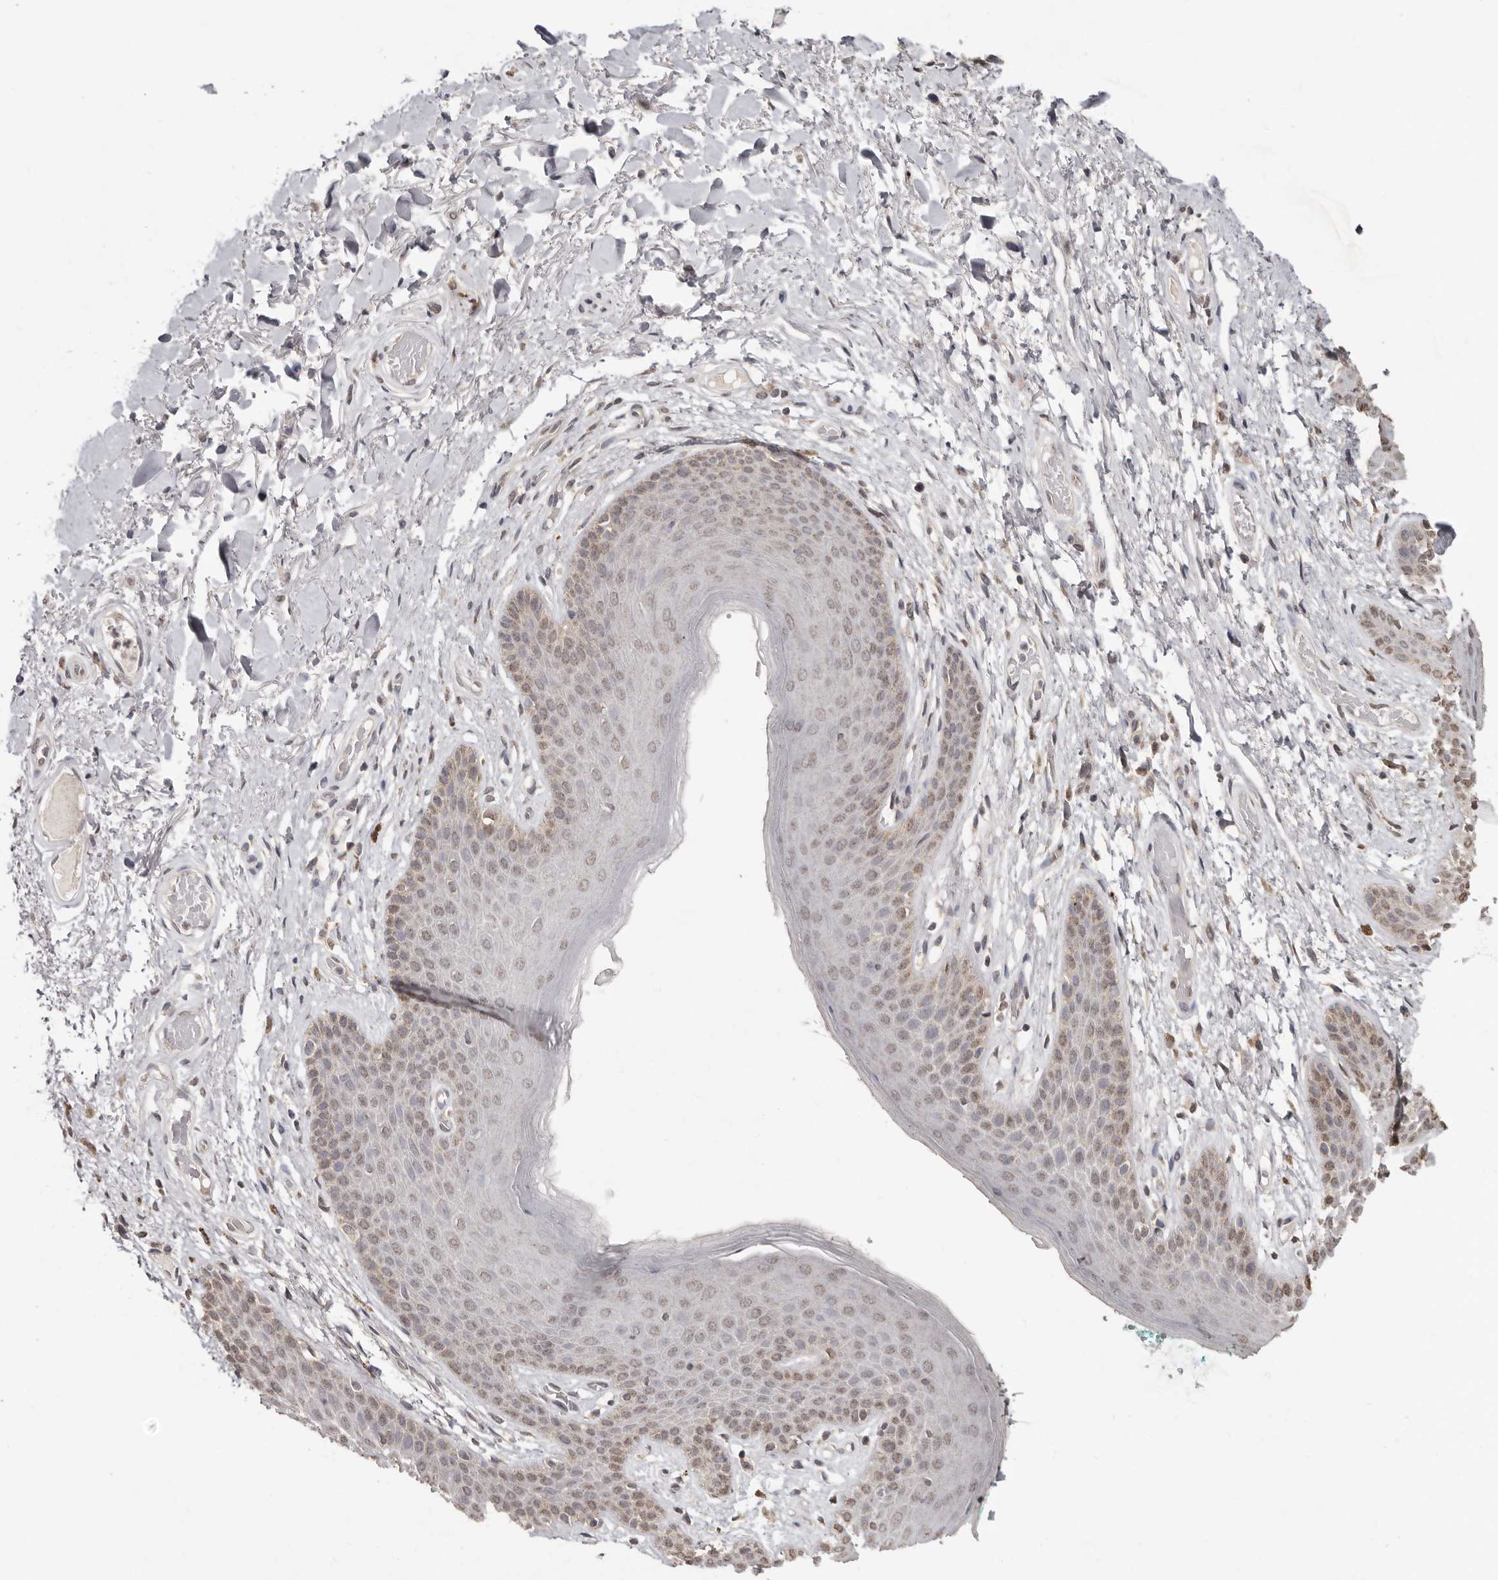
{"staining": {"intensity": "weak", "quantity": "25%-75%", "location": "cytoplasmic/membranous,nuclear"}, "tissue": "skin", "cell_type": "Epidermal cells", "image_type": "normal", "snomed": [{"axis": "morphology", "description": "Normal tissue, NOS"}, {"axis": "topography", "description": "Anal"}], "caption": "This image reveals IHC staining of normal human skin, with low weak cytoplasmic/membranous,nuclear expression in approximately 25%-75% of epidermal cells.", "gene": "LINGO2", "patient": {"sex": "male", "age": 74}}